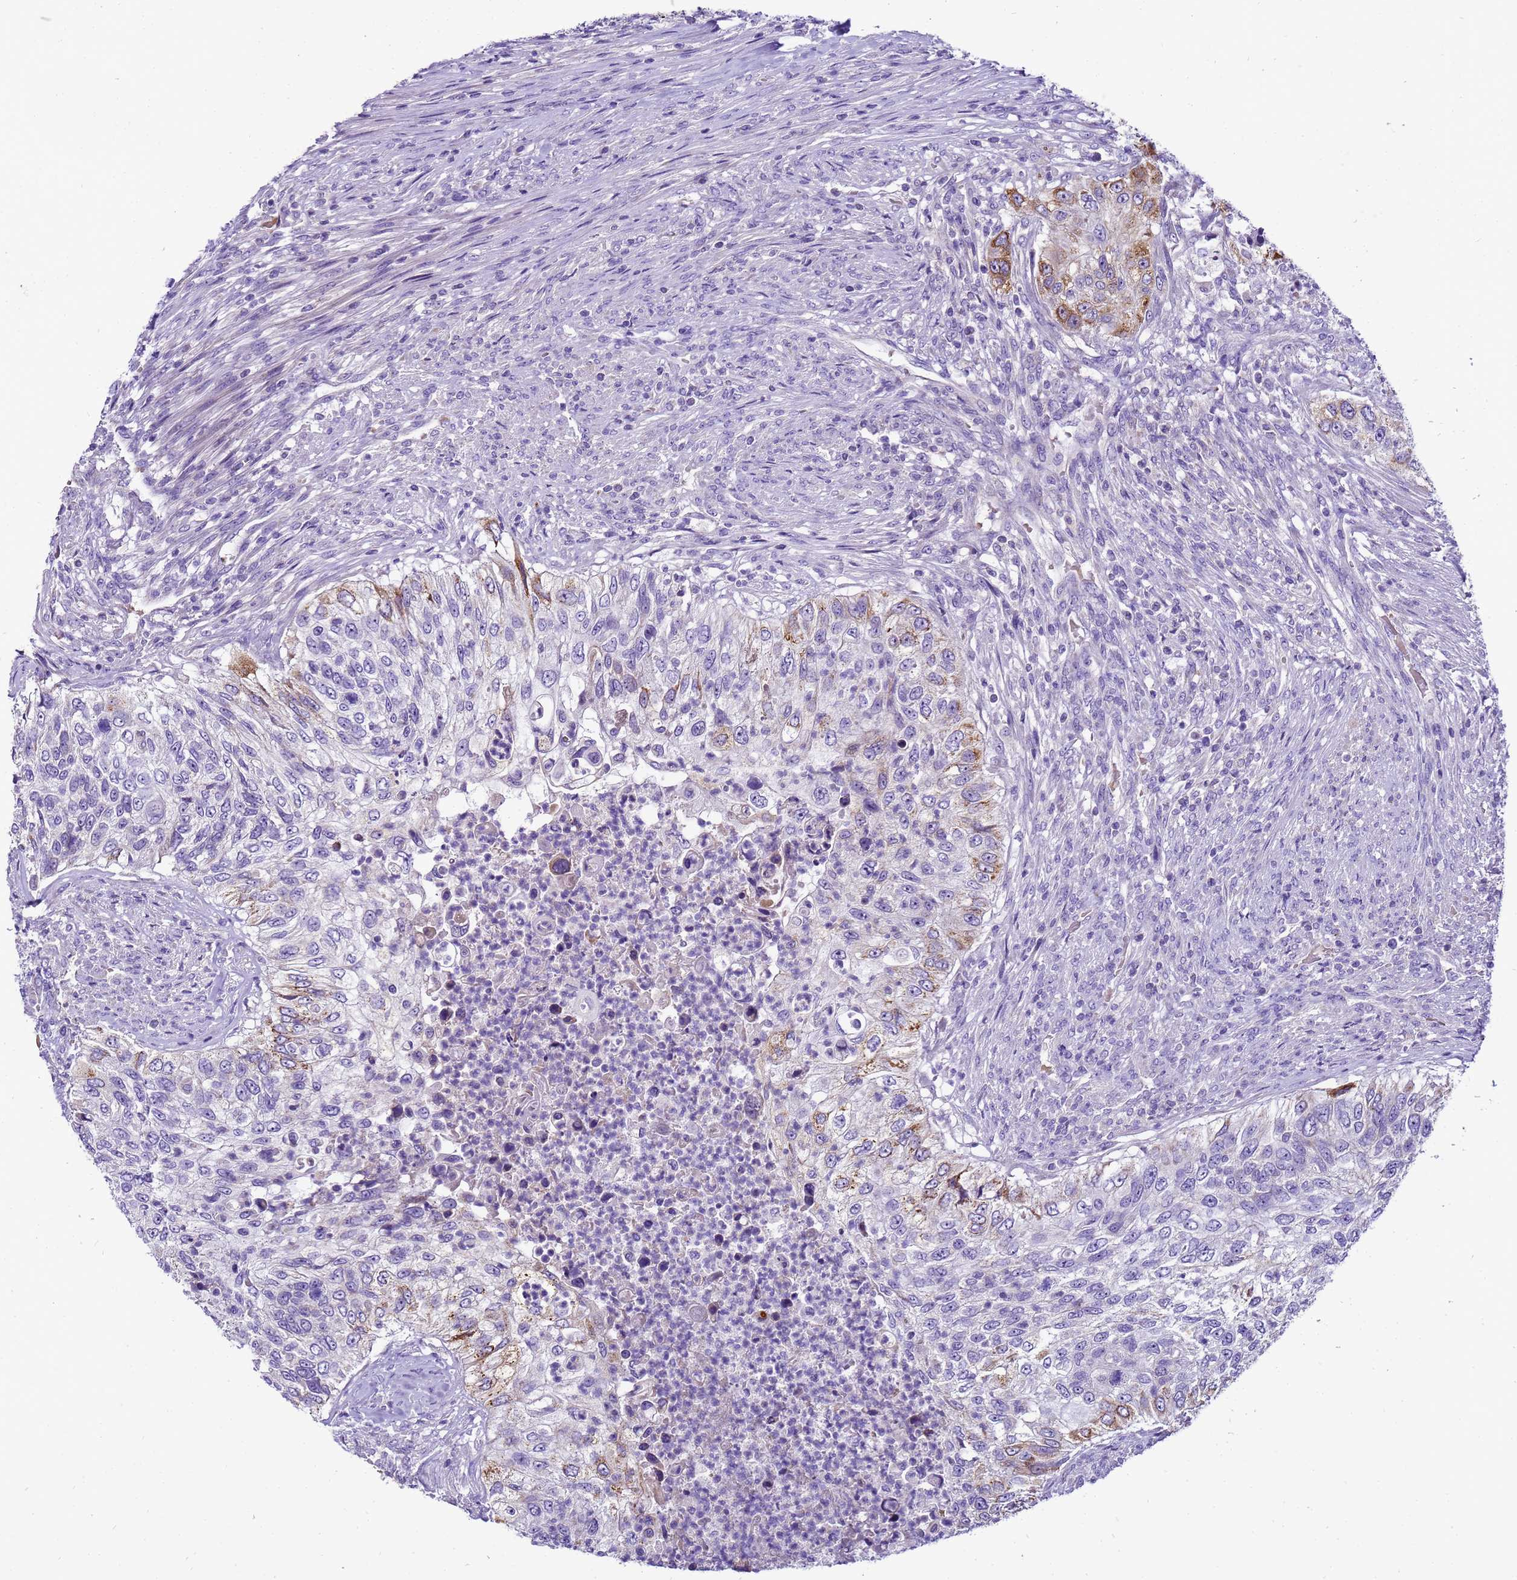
{"staining": {"intensity": "moderate", "quantity": "<25%", "location": "cytoplasmic/membranous"}, "tissue": "urothelial cancer", "cell_type": "Tumor cells", "image_type": "cancer", "snomed": [{"axis": "morphology", "description": "Urothelial carcinoma, High grade"}, {"axis": "topography", "description": "Urinary bladder"}], "caption": "Protein staining shows moderate cytoplasmic/membranous expression in about <25% of tumor cells in urothelial carcinoma (high-grade).", "gene": "PIEZO2", "patient": {"sex": "female", "age": 60}}